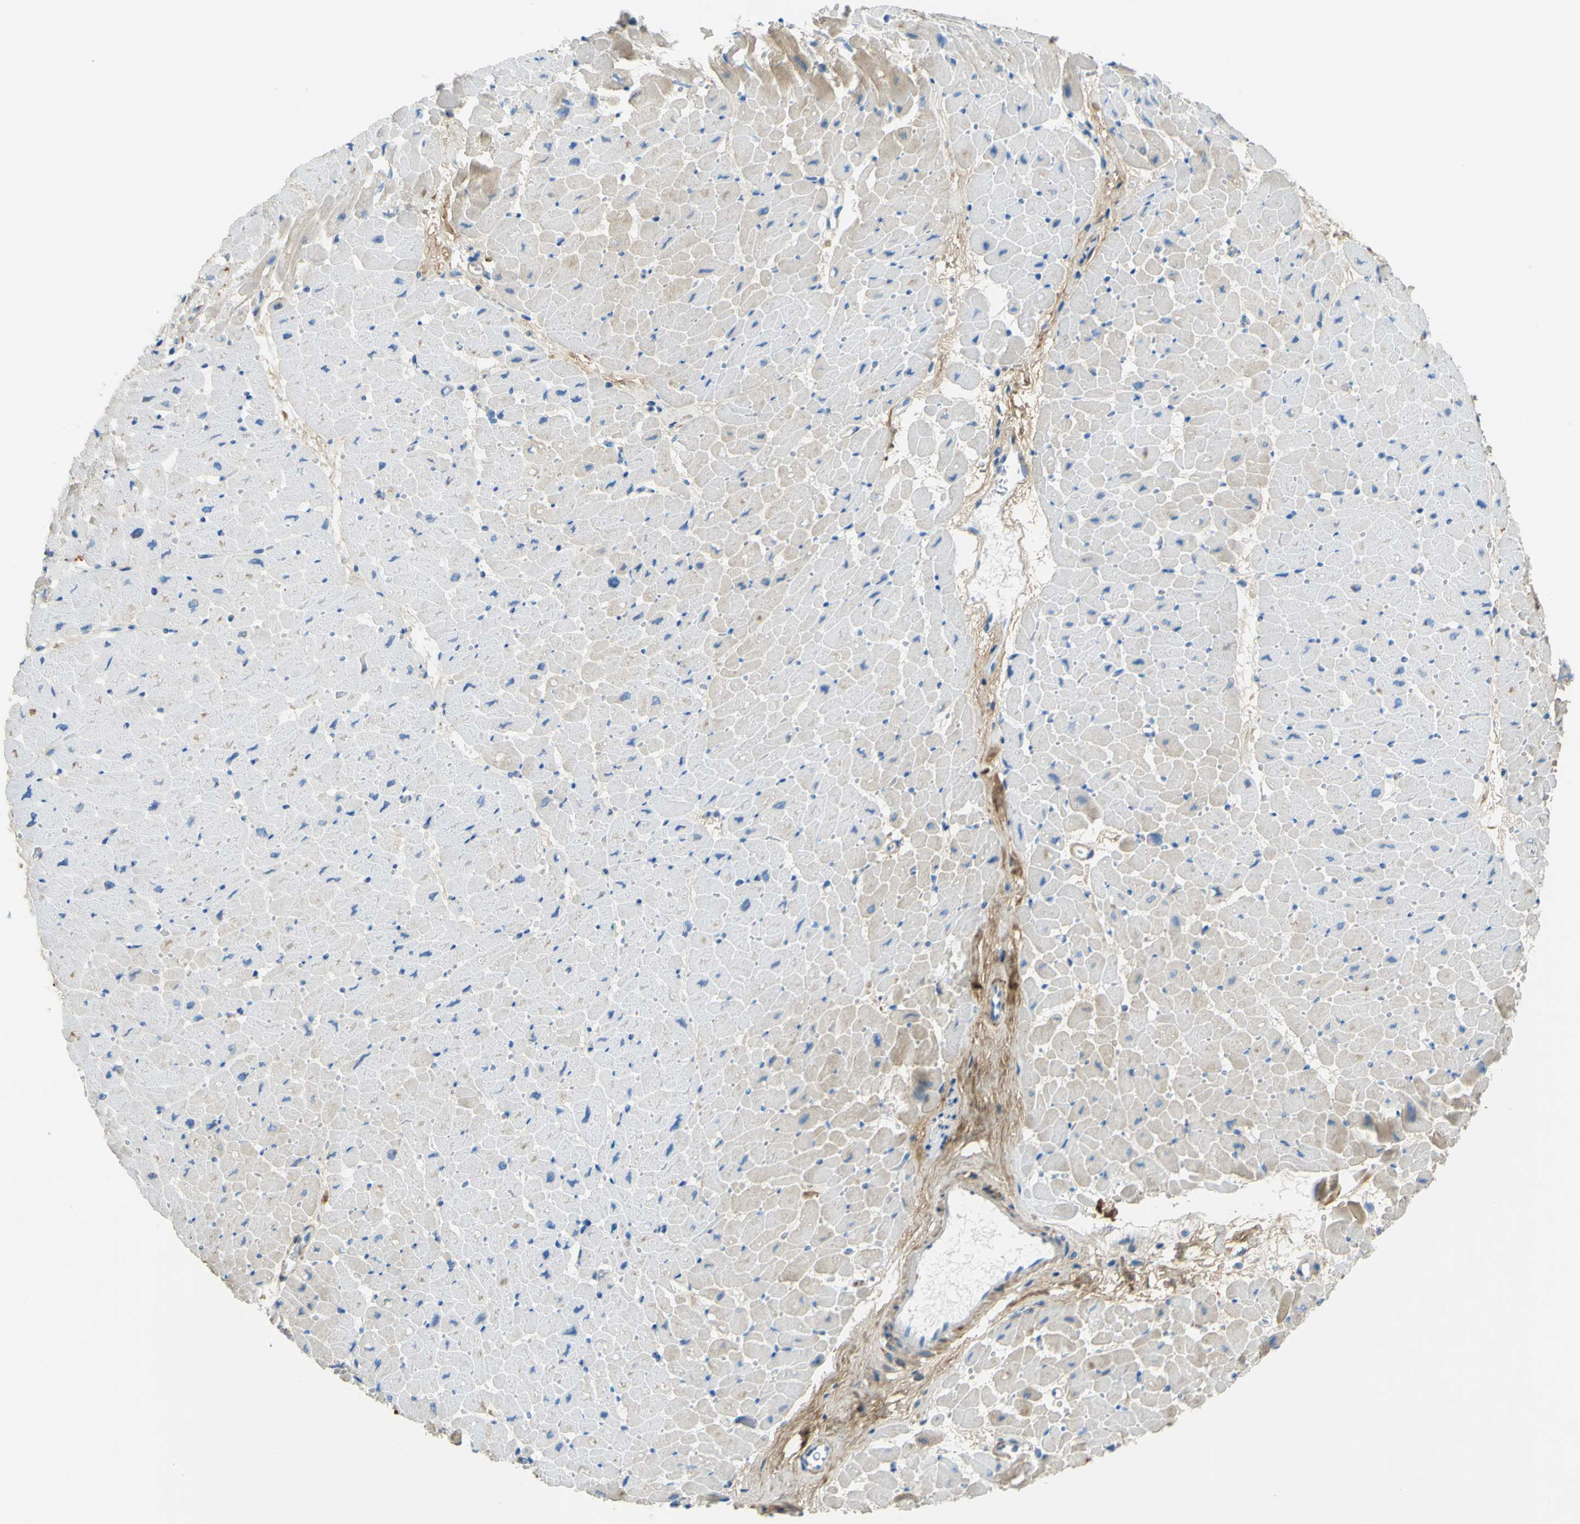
{"staining": {"intensity": "negative", "quantity": "none", "location": "none"}, "tissue": "heart muscle", "cell_type": "Cardiomyocytes", "image_type": "normal", "snomed": [{"axis": "morphology", "description": "Normal tissue, NOS"}, {"axis": "topography", "description": "Heart"}], "caption": "This is an IHC micrograph of unremarkable human heart muscle. There is no expression in cardiomyocytes.", "gene": "OGN", "patient": {"sex": "male", "age": 45}}